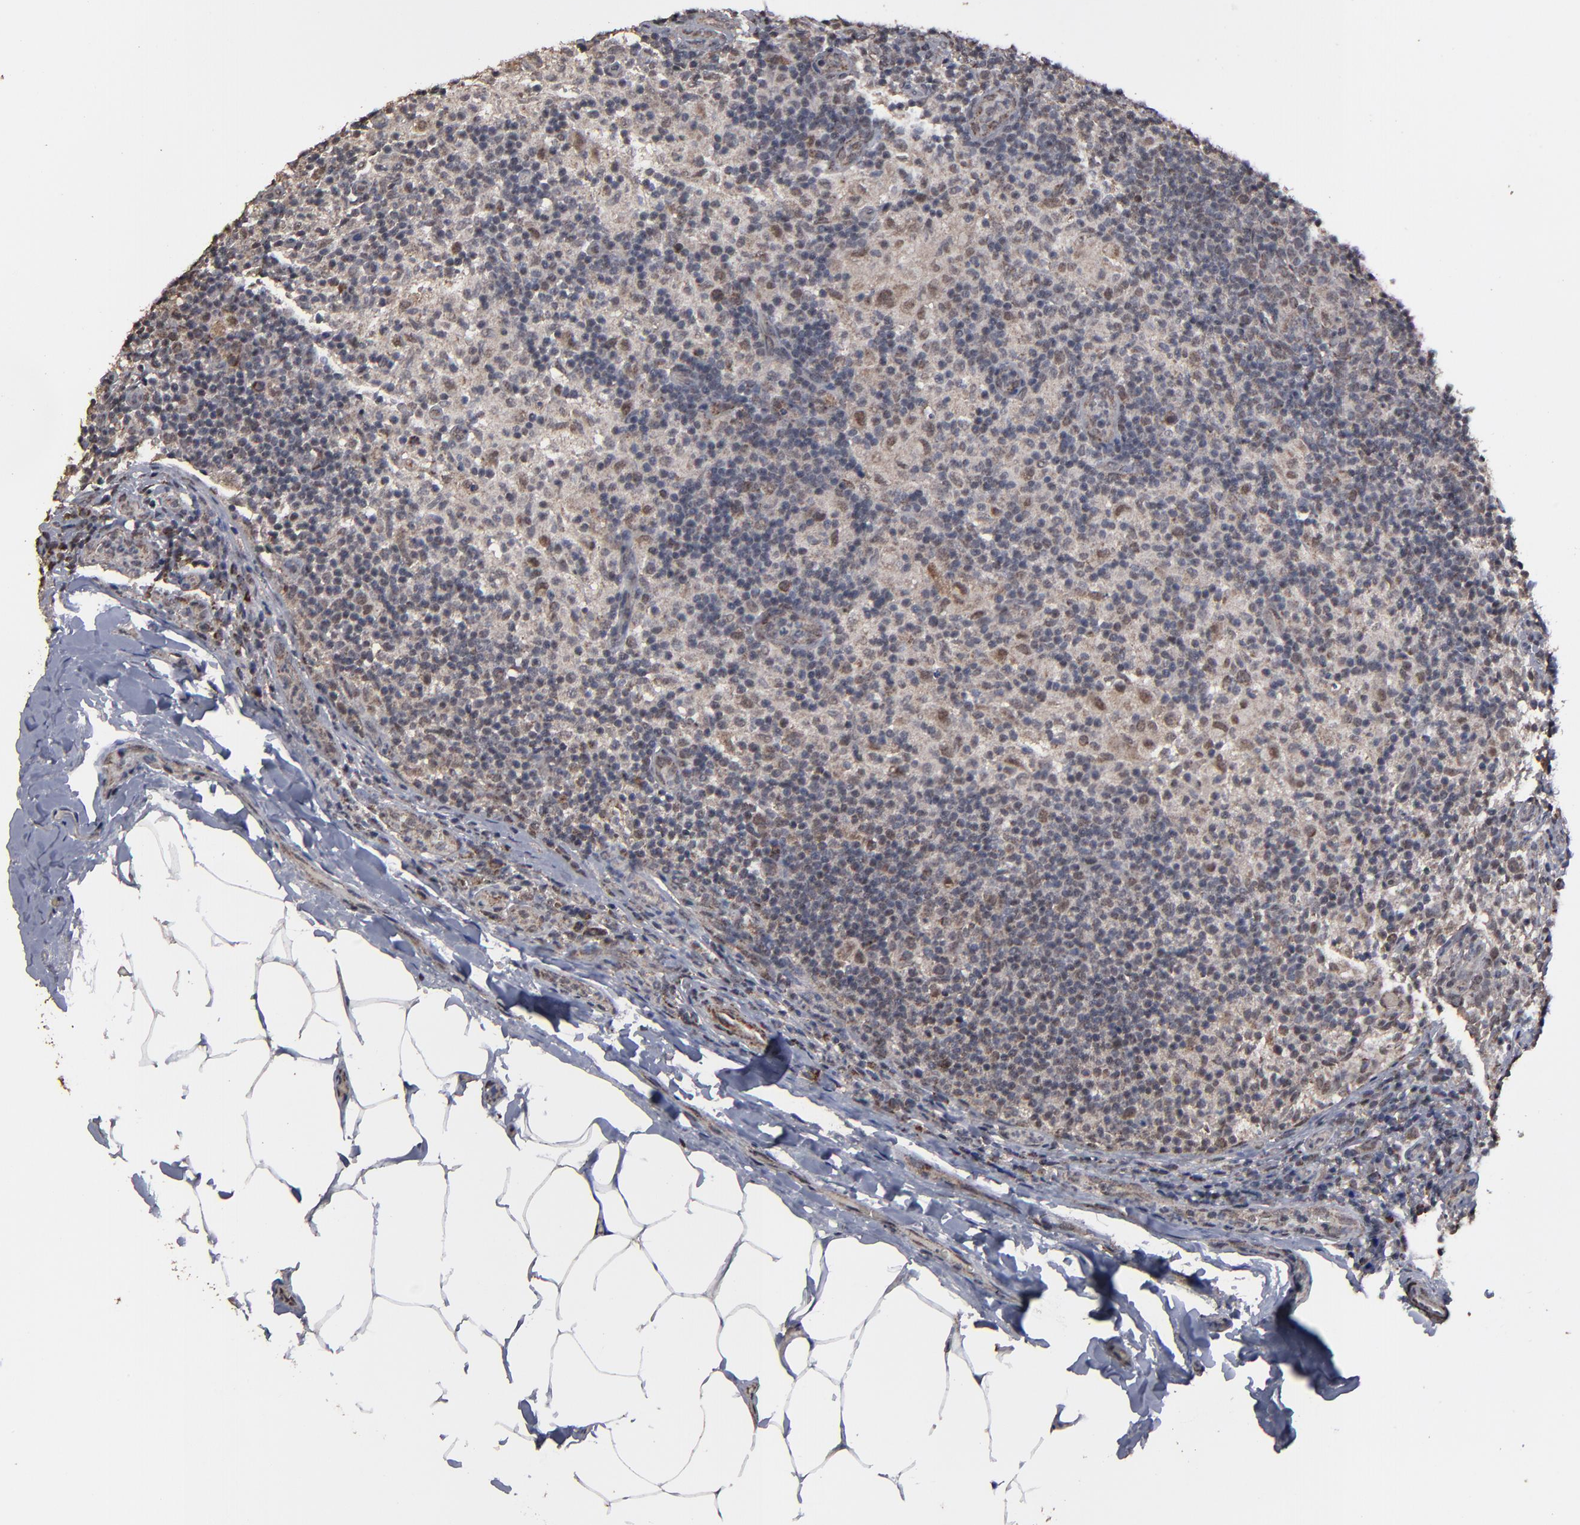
{"staining": {"intensity": "moderate", "quantity": "<25%", "location": "cytoplasmic/membranous"}, "tissue": "lymph node", "cell_type": "Germinal center cells", "image_type": "normal", "snomed": [{"axis": "morphology", "description": "Normal tissue, NOS"}, {"axis": "morphology", "description": "Inflammation, NOS"}, {"axis": "topography", "description": "Lymph node"}], "caption": "Normal lymph node was stained to show a protein in brown. There is low levels of moderate cytoplasmic/membranous staining in approximately <25% of germinal center cells.", "gene": "BNIP3", "patient": {"sex": "male", "age": 46}}